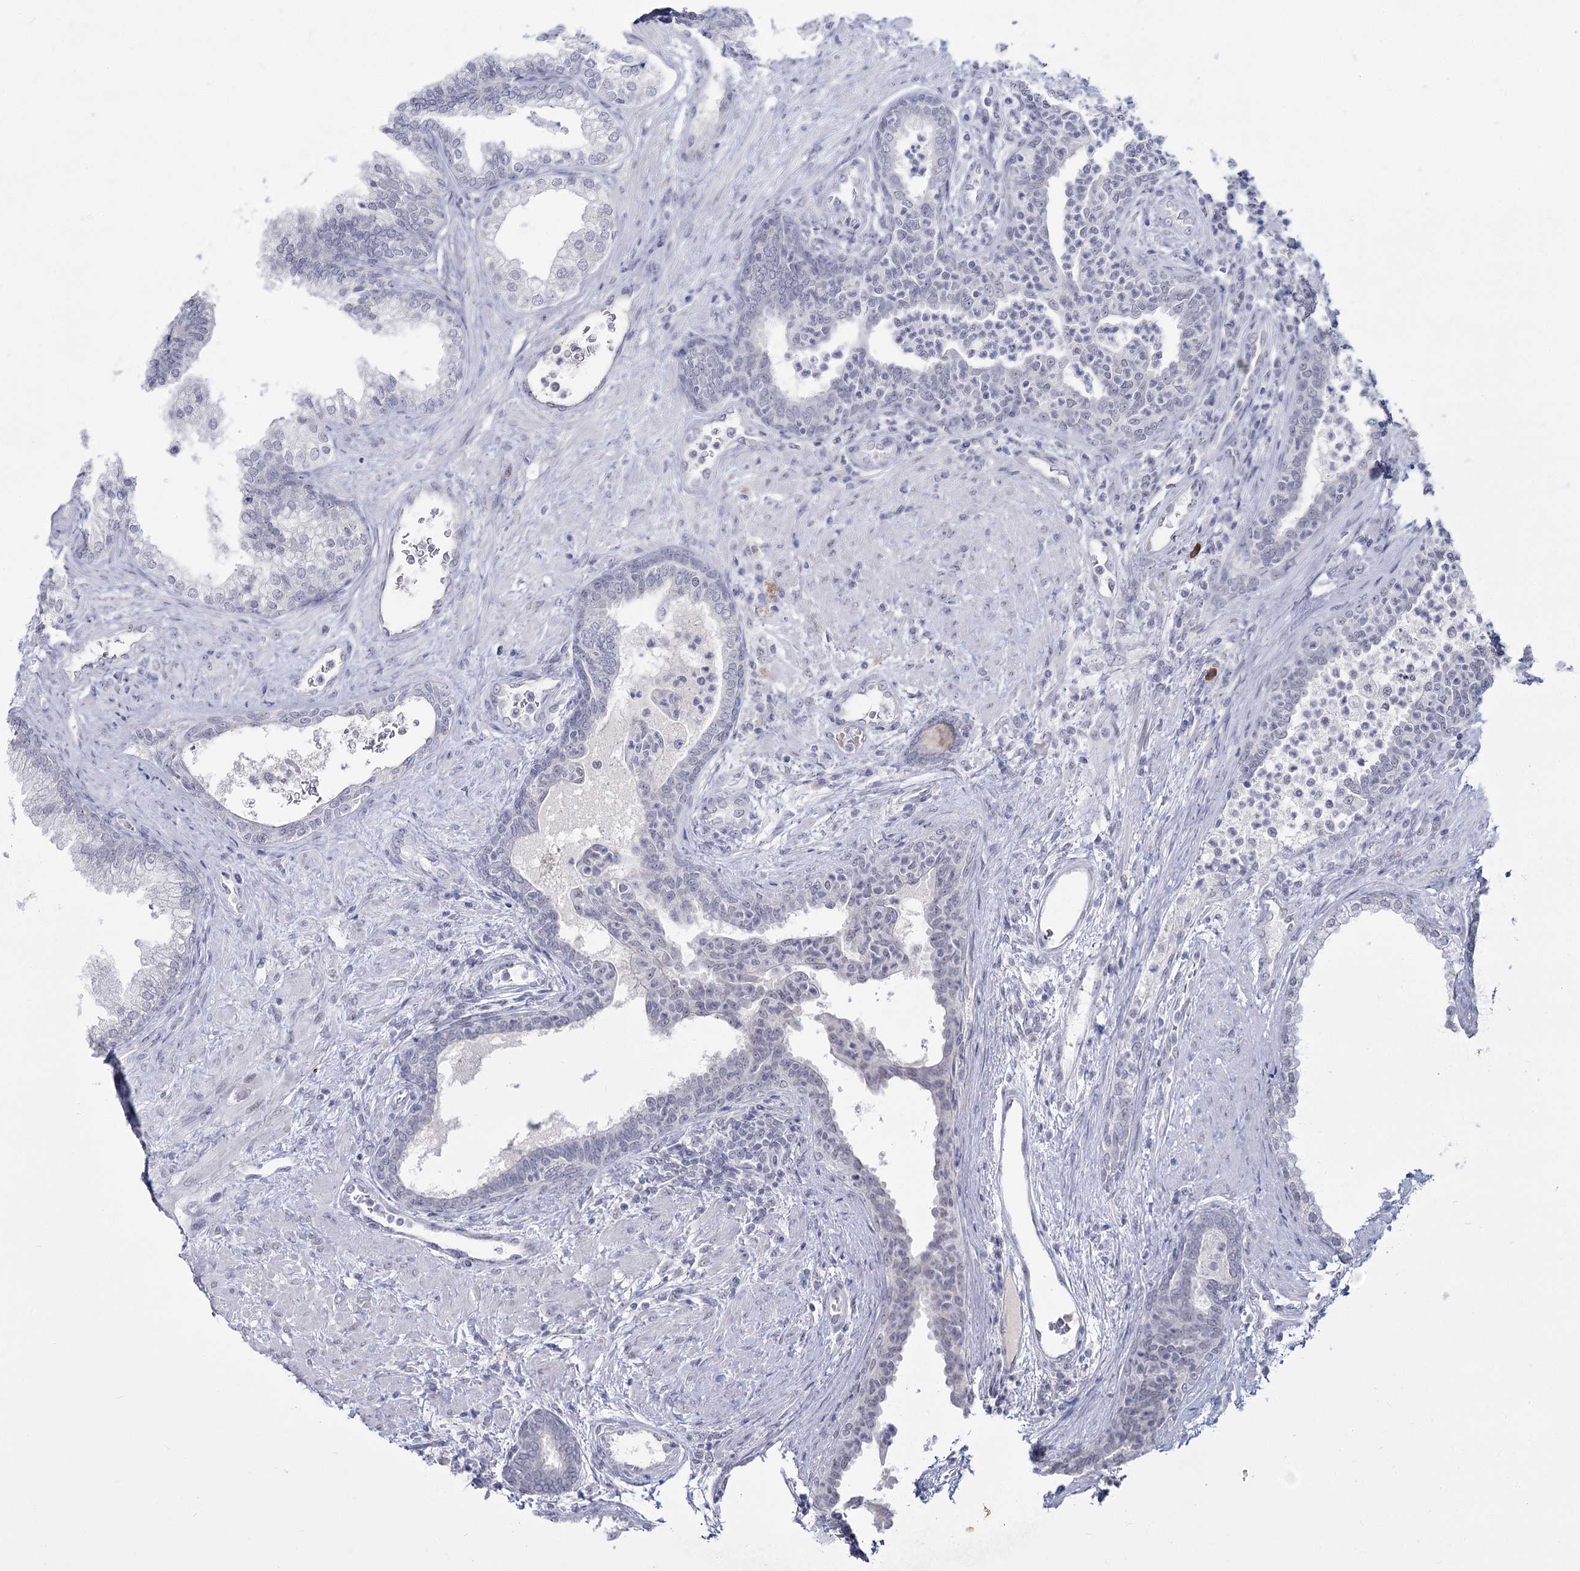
{"staining": {"intensity": "negative", "quantity": "none", "location": "none"}, "tissue": "prostate", "cell_type": "Glandular cells", "image_type": "normal", "snomed": [{"axis": "morphology", "description": "Normal tissue, NOS"}, {"axis": "topography", "description": "Prostate"}], "caption": "The photomicrograph shows no significant staining in glandular cells of prostate. (DAB IHC visualized using brightfield microscopy, high magnification).", "gene": "LY6G5C", "patient": {"sex": "male", "age": 76}}